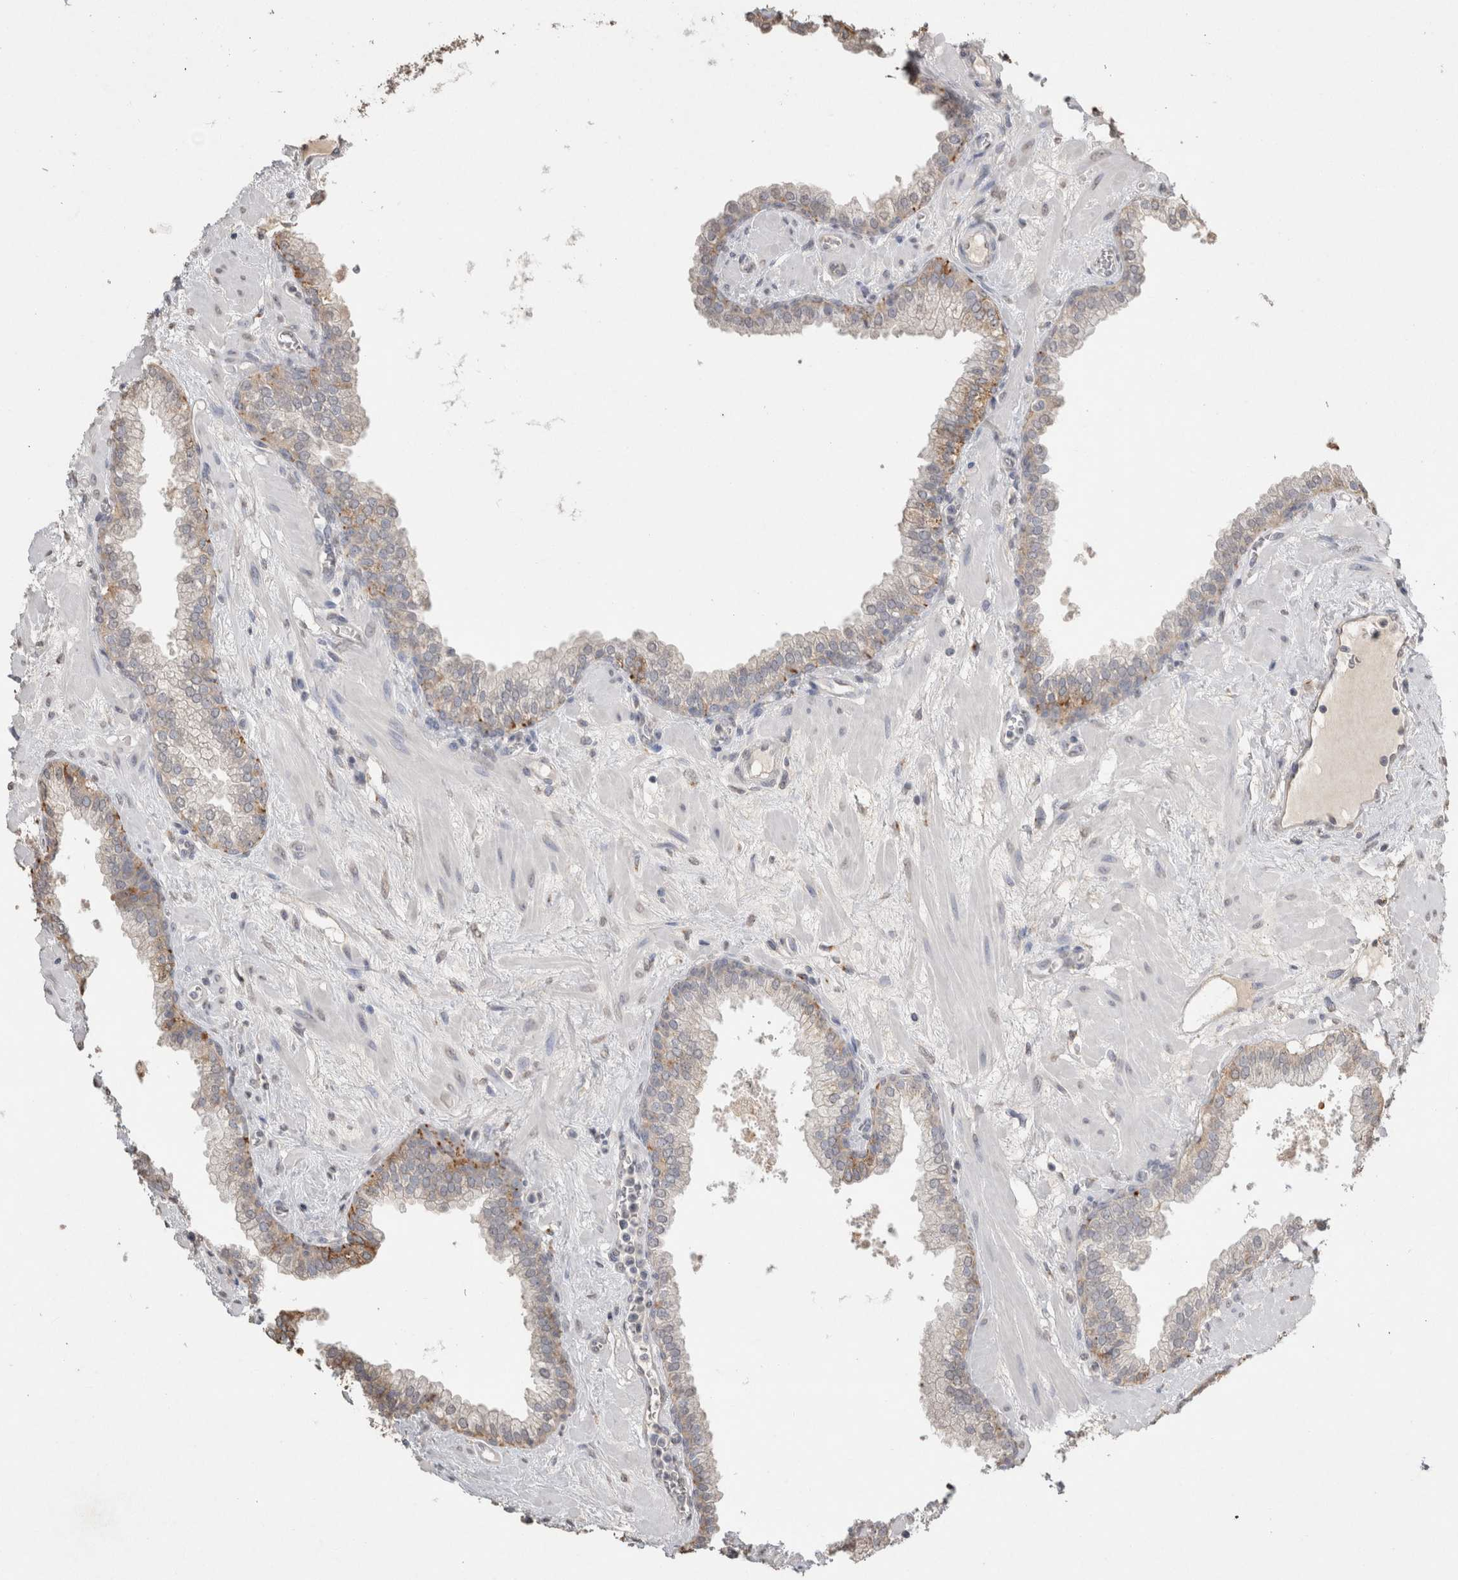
{"staining": {"intensity": "moderate", "quantity": "25%-75%", "location": "cytoplasmic/membranous"}, "tissue": "prostate", "cell_type": "Glandular cells", "image_type": "normal", "snomed": [{"axis": "morphology", "description": "Normal tissue, NOS"}, {"axis": "morphology", "description": "Urothelial carcinoma, Low grade"}, {"axis": "topography", "description": "Urinary bladder"}, {"axis": "topography", "description": "Prostate"}], "caption": "Moderate cytoplasmic/membranous protein positivity is present in about 25%-75% of glandular cells in prostate.", "gene": "NAALADL2", "patient": {"sex": "male", "age": 60}}